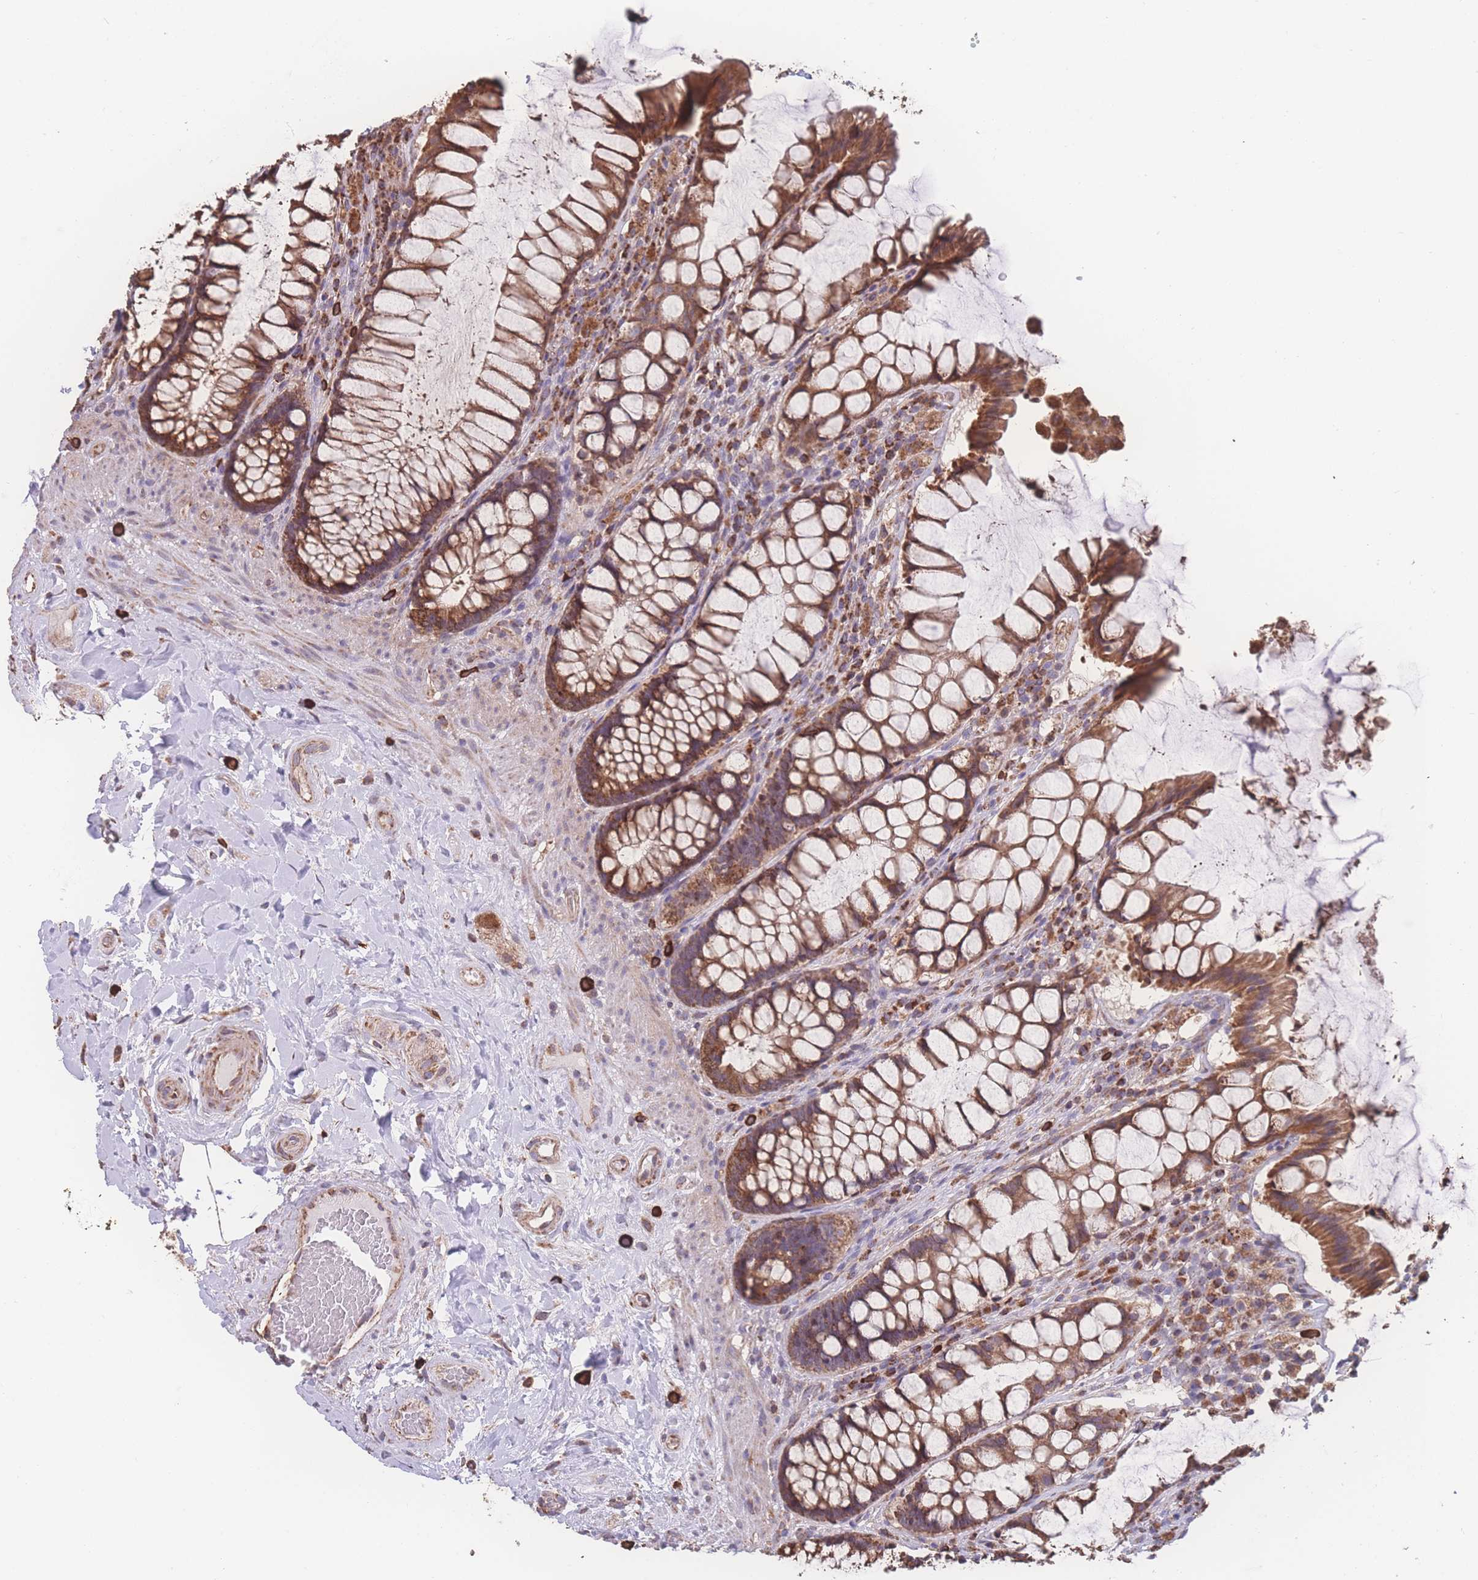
{"staining": {"intensity": "strong", "quantity": ">75%", "location": "cytoplasmic/membranous"}, "tissue": "rectum", "cell_type": "Glandular cells", "image_type": "normal", "snomed": [{"axis": "morphology", "description": "Normal tissue, NOS"}, {"axis": "topography", "description": "Rectum"}], "caption": "Immunohistochemistry photomicrograph of benign rectum: human rectum stained using immunohistochemistry (IHC) displays high levels of strong protein expression localized specifically in the cytoplasmic/membranous of glandular cells, appearing as a cytoplasmic/membranous brown color.", "gene": "SGSM3", "patient": {"sex": "female", "age": 58}}